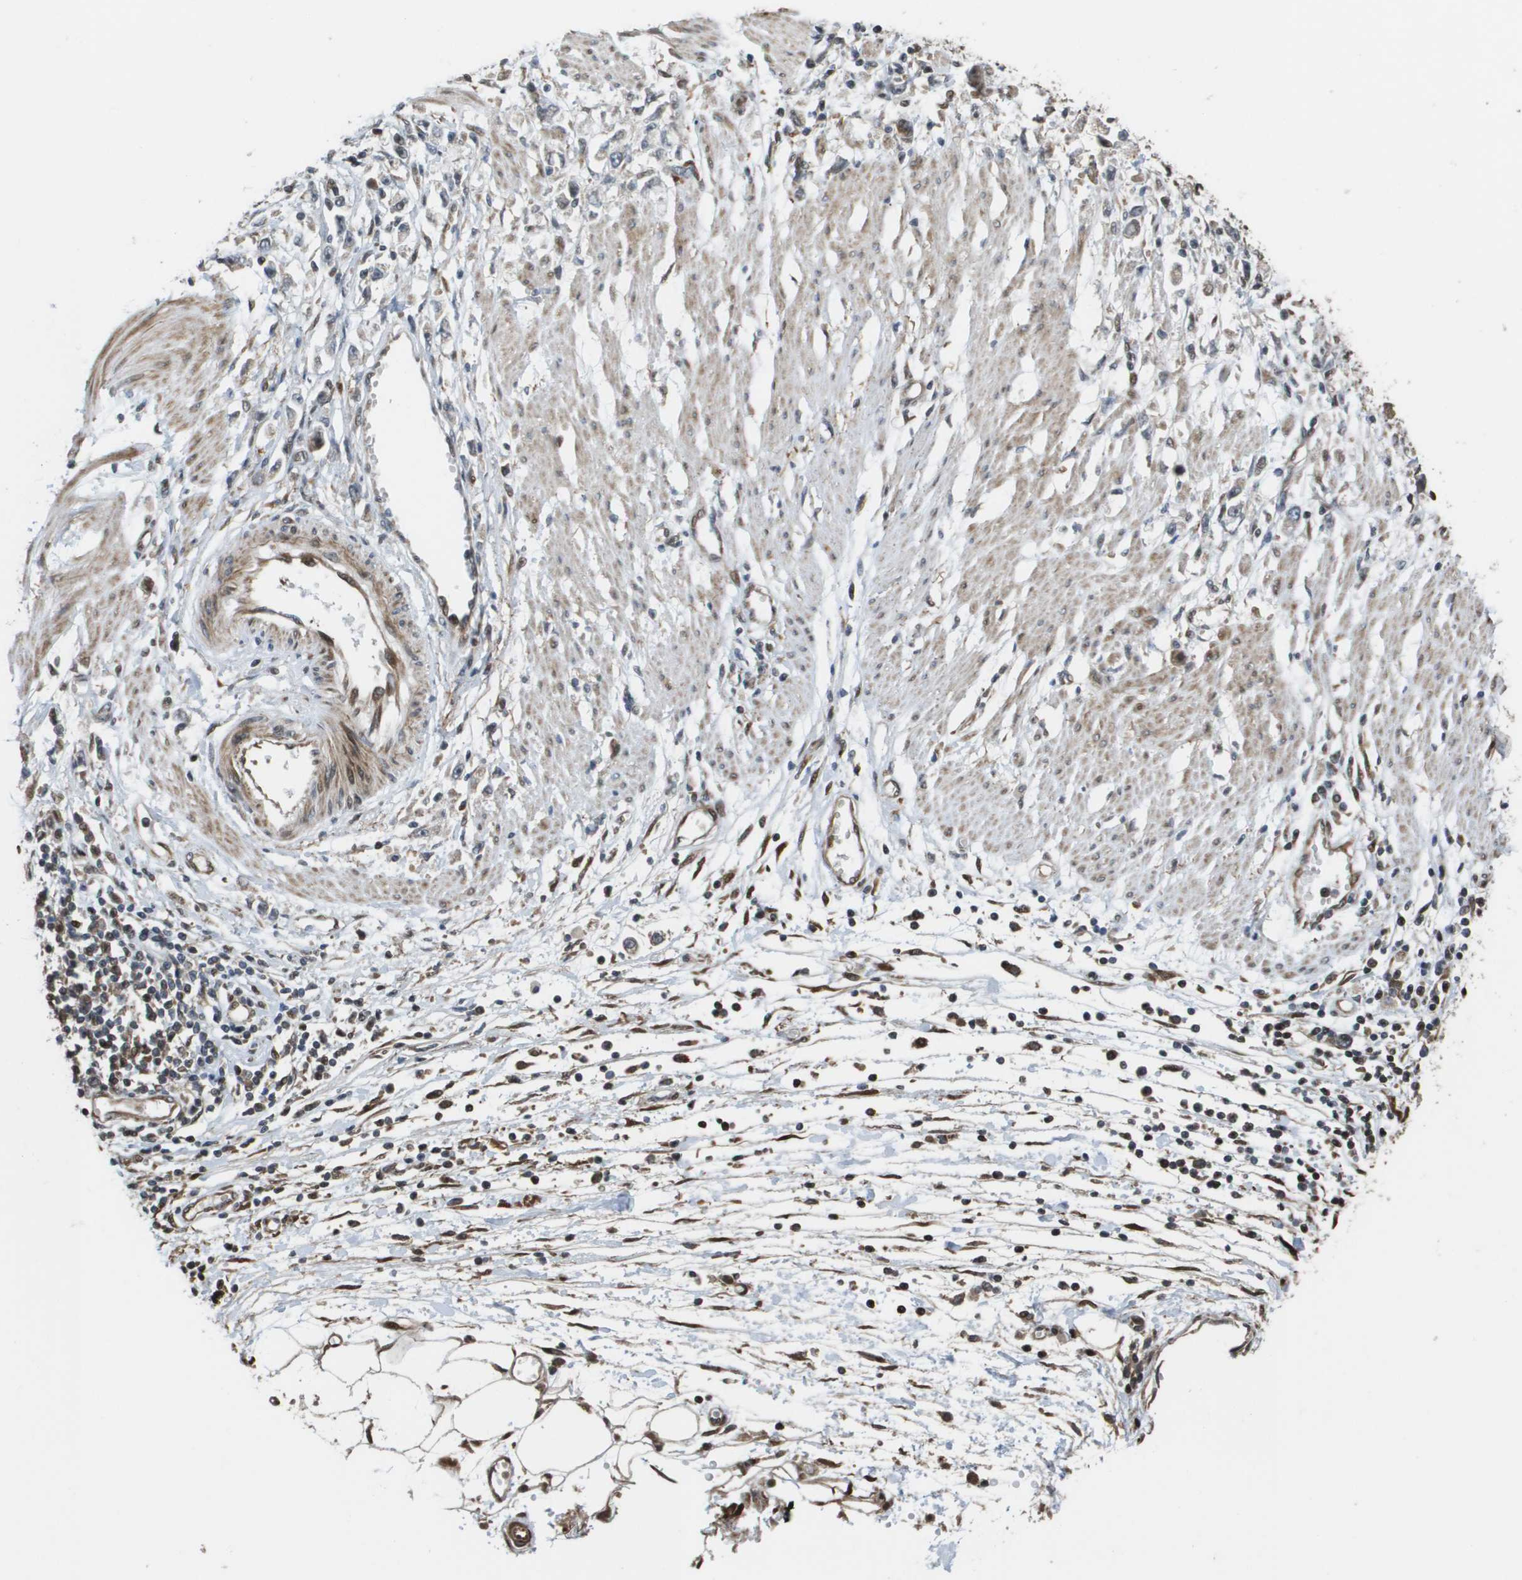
{"staining": {"intensity": "weak", "quantity": "<25%", "location": "cytoplasmic/membranous"}, "tissue": "stomach cancer", "cell_type": "Tumor cells", "image_type": "cancer", "snomed": [{"axis": "morphology", "description": "Adenocarcinoma, NOS"}, {"axis": "topography", "description": "Stomach"}], "caption": "There is no significant staining in tumor cells of stomach cancer (adenocarcinoma).", "gene": "AXIN2", "patient": {"sex": "female", "age": 59}}